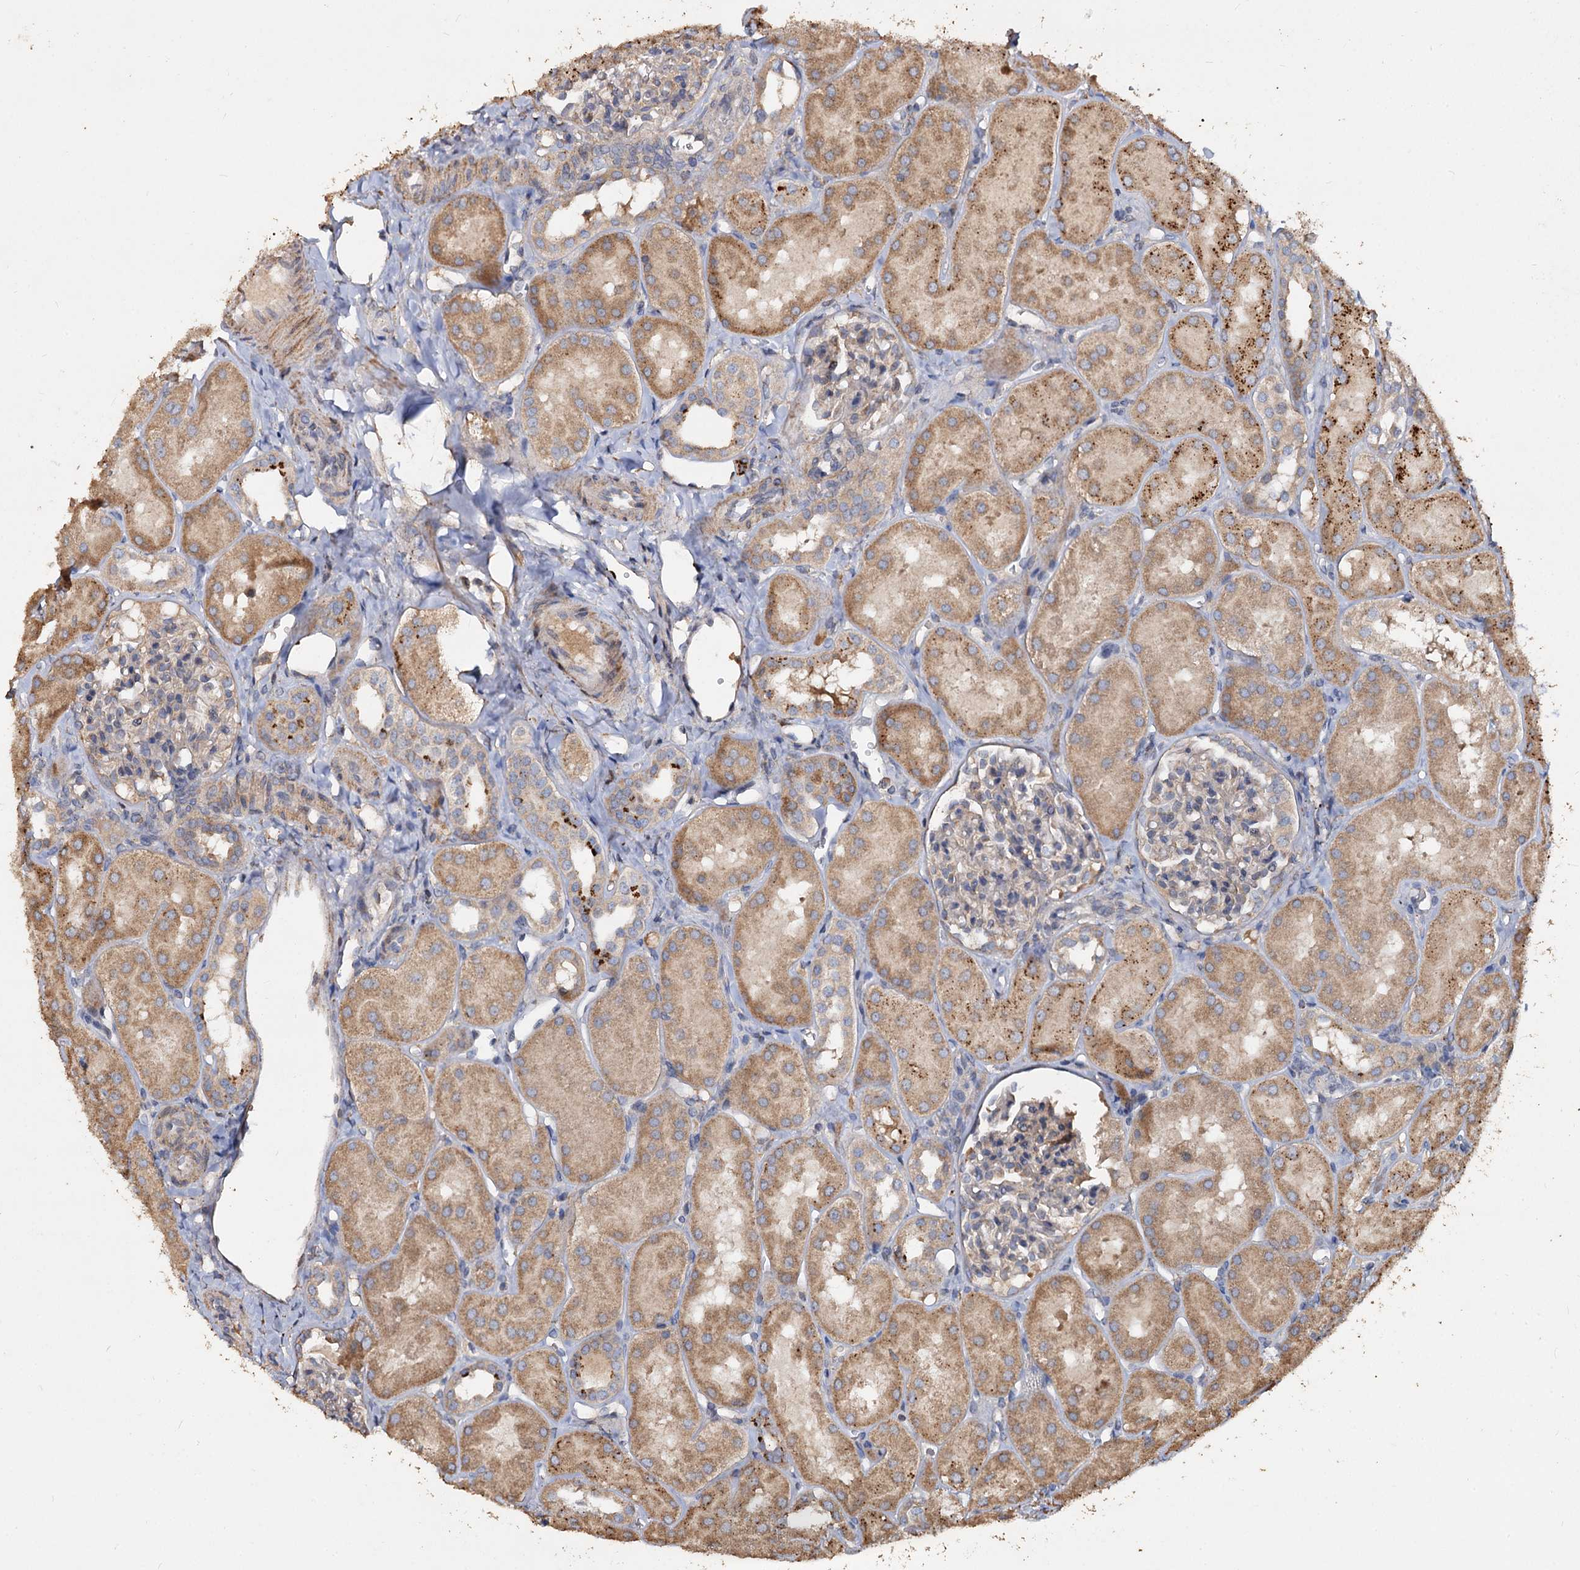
{"staining": {"intensity": "weak", "quantity": "<25%", "location": "cytoplasmic/membranous"}, "tissue": "kidney", "cell_type": "Cells in glomeruli", "image_type": "normal", "snomed": [{"axis": "morphology", "description": "Normal tissue, NOS"}, {"axis": "topography", "description": "Kidney"}, {"axis": "topography", "description": "Urinary bladder"}], "caption": "An immunohistochemistry (IHC) histopathology image of normal kidney is shown. There is no staining in cells in glomeruli of kidney.", "gene": "NOTCH2NLA", "patient": {"sex": "male", "age": 16}}